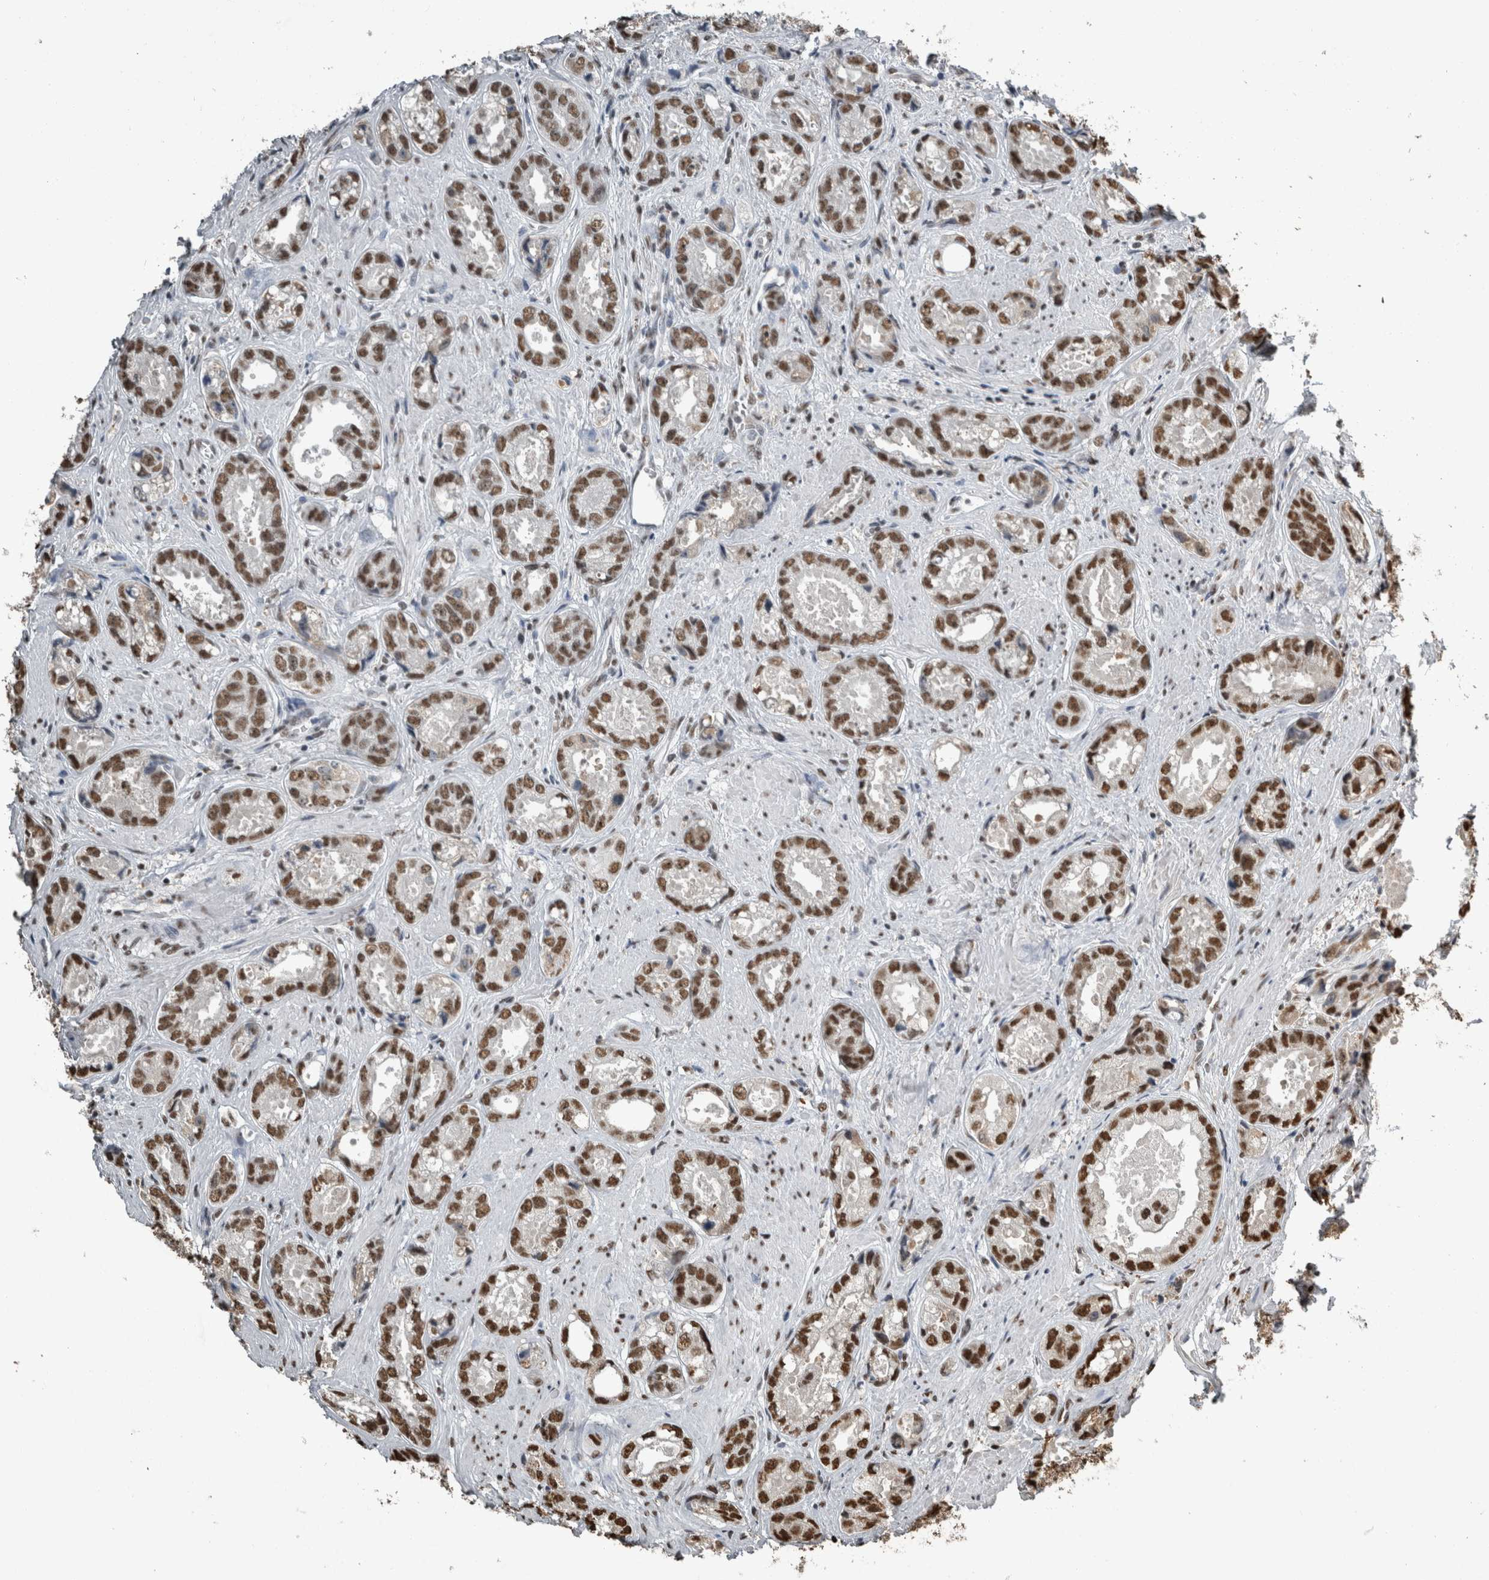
{"staining": {"intensity": "moderate", "quantity": ">75%", "location": "nuclear"}, "tissue": "prostate cancer", "cell_type": "Tumor cells", "image_type": "cancer", "snomed": [{"axis": "morphology", "description": "Adenocarcinoma, High grade"}, {"axis": "topography", "description": "Prostate"}], "caption": "IHC of human high-grade adenocarcinoma (prostate) shows medium levels of moderate nuclear expression in about >75% of tumor cells.", "gene": "TGS1", "patient": {"sex": "male", "age": 61}}